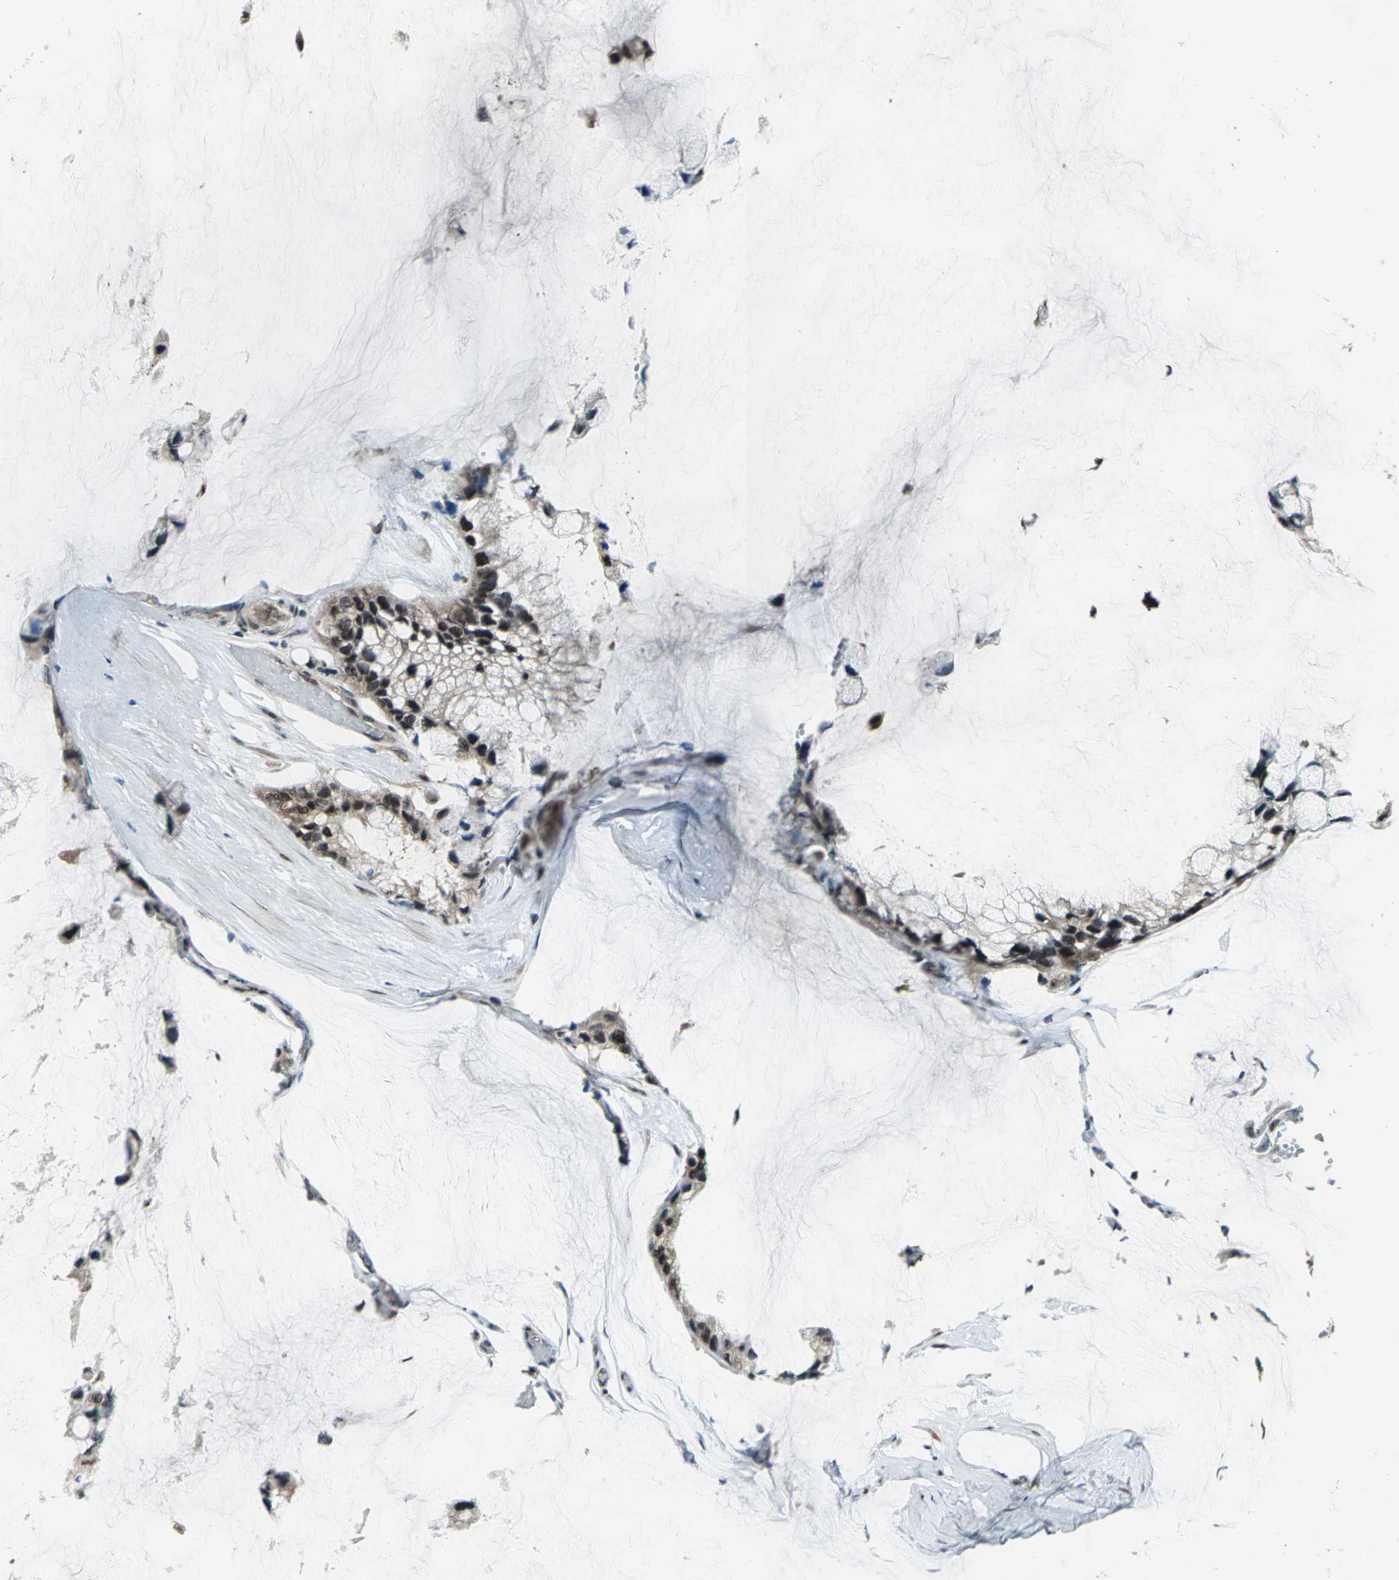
{"staining": {"intensity": "moderate", "quantity": ">75%", "location": "cytoplasmic/membranous,nuclear"}, "tissue": "ovarian cancer", "cell_type": "Tumor cells", "image_type": "cancer", "snomed": [{"axis": "morphology", "description": "Cystadenocarcinoma, mucinous, NOS"}, {"axis": "topography", "description": "Ovary"}], "caption": "Immunohistochemical staining of human ovarian mucinous cystadenocarcinoma exhibits medium levels of moderate cytoplasmic/membranous and nuclear protein expression in about >75% of tumor cells. (IHC, brightfield microscopy, high magnification).", "gene": "COPS5", "patient": {"sex": "female", "age": 39}}